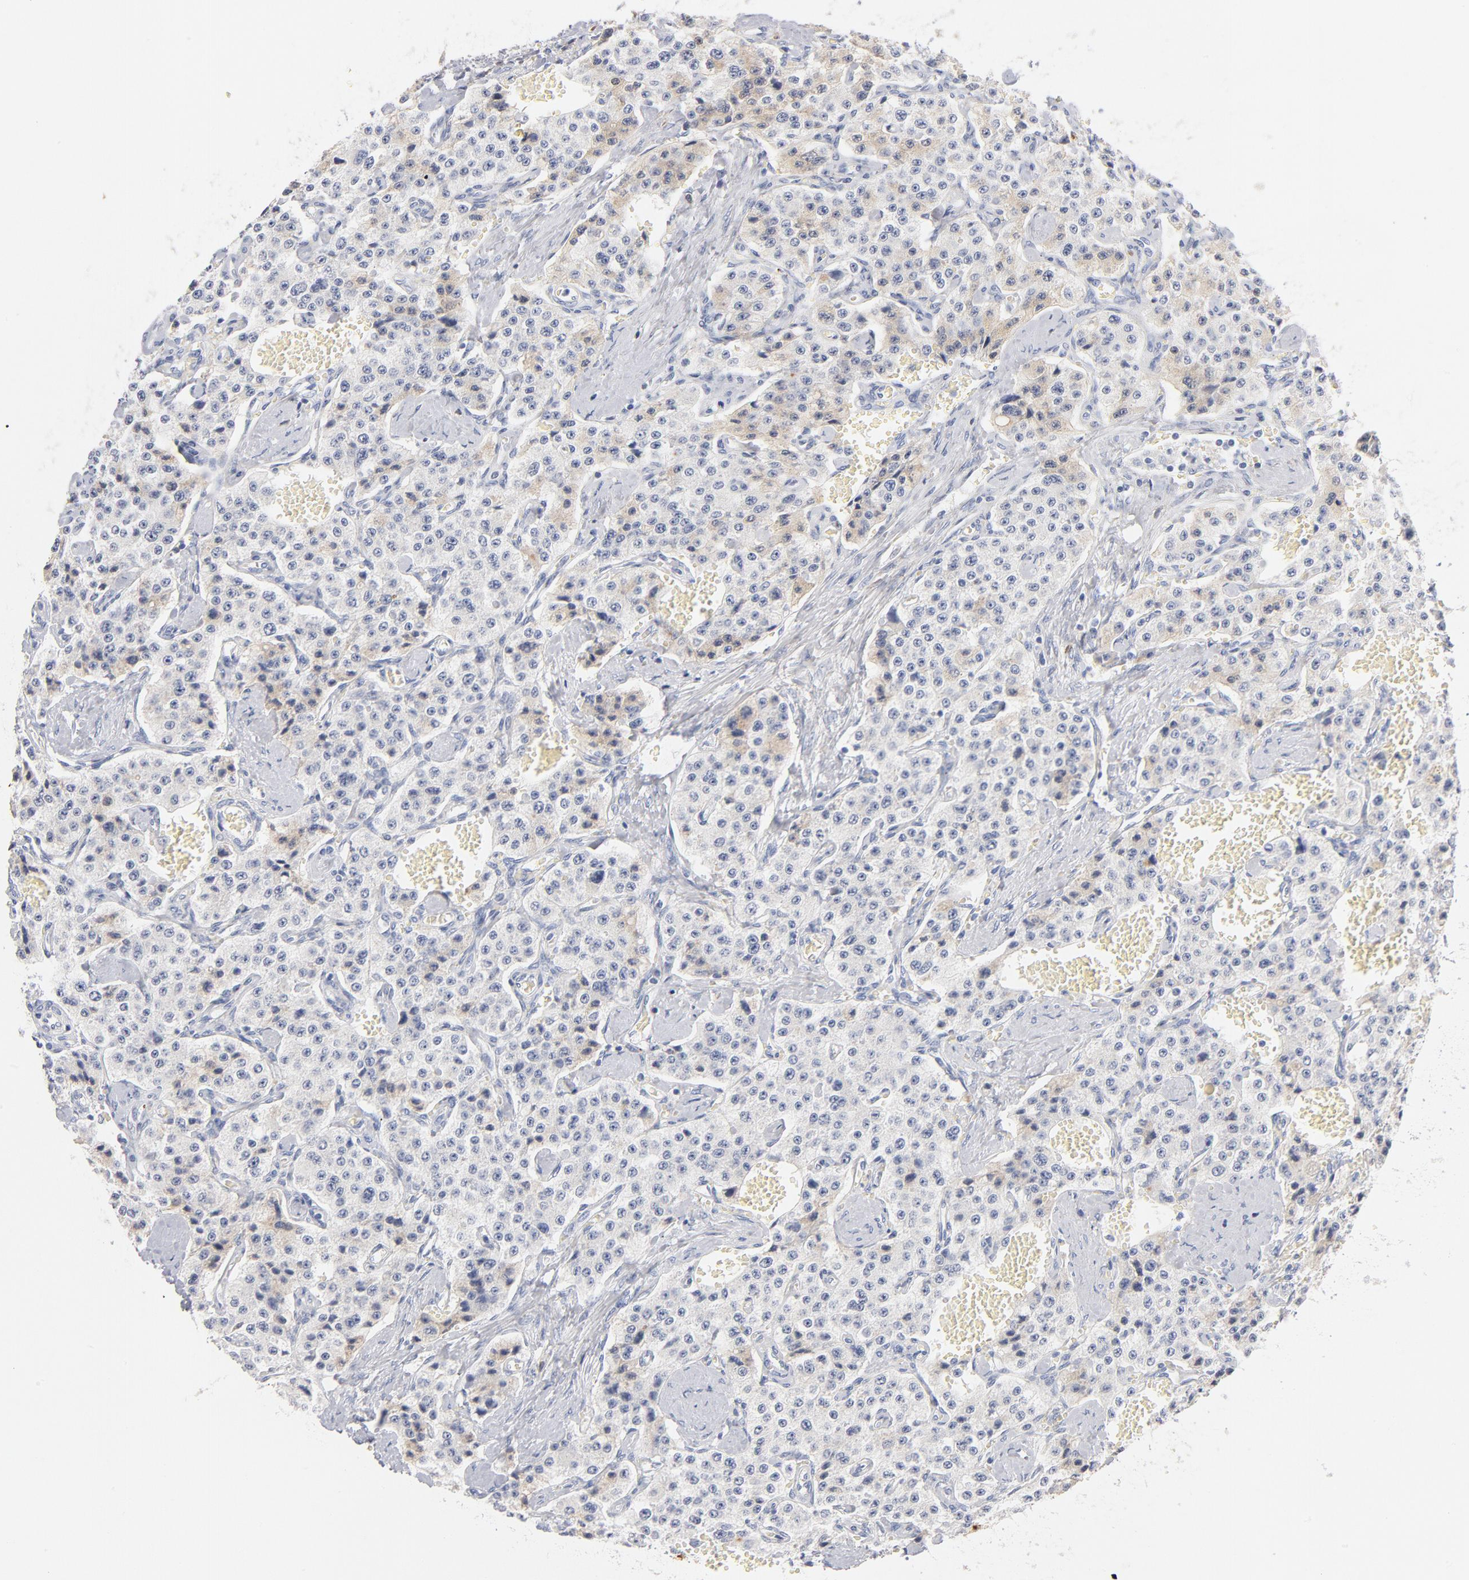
{"staining": {"intensity": "negative", "quantity": "none", "location": "none"}, "tissue": "carcinoid", "cell_type": "Tumor cells", "image_type": "cancer", "snomed": [{"axis": "morphology", "description": "Carcinoid, malignant, NOS"}, {"axis": "topography", "description": "Small intestine"}], "caption": "This is an IHC histopathology image of carcinoid. There is no positivity in tumor cells.", "gene": "C3", "patient": {"sex": "male", "age": 52}}